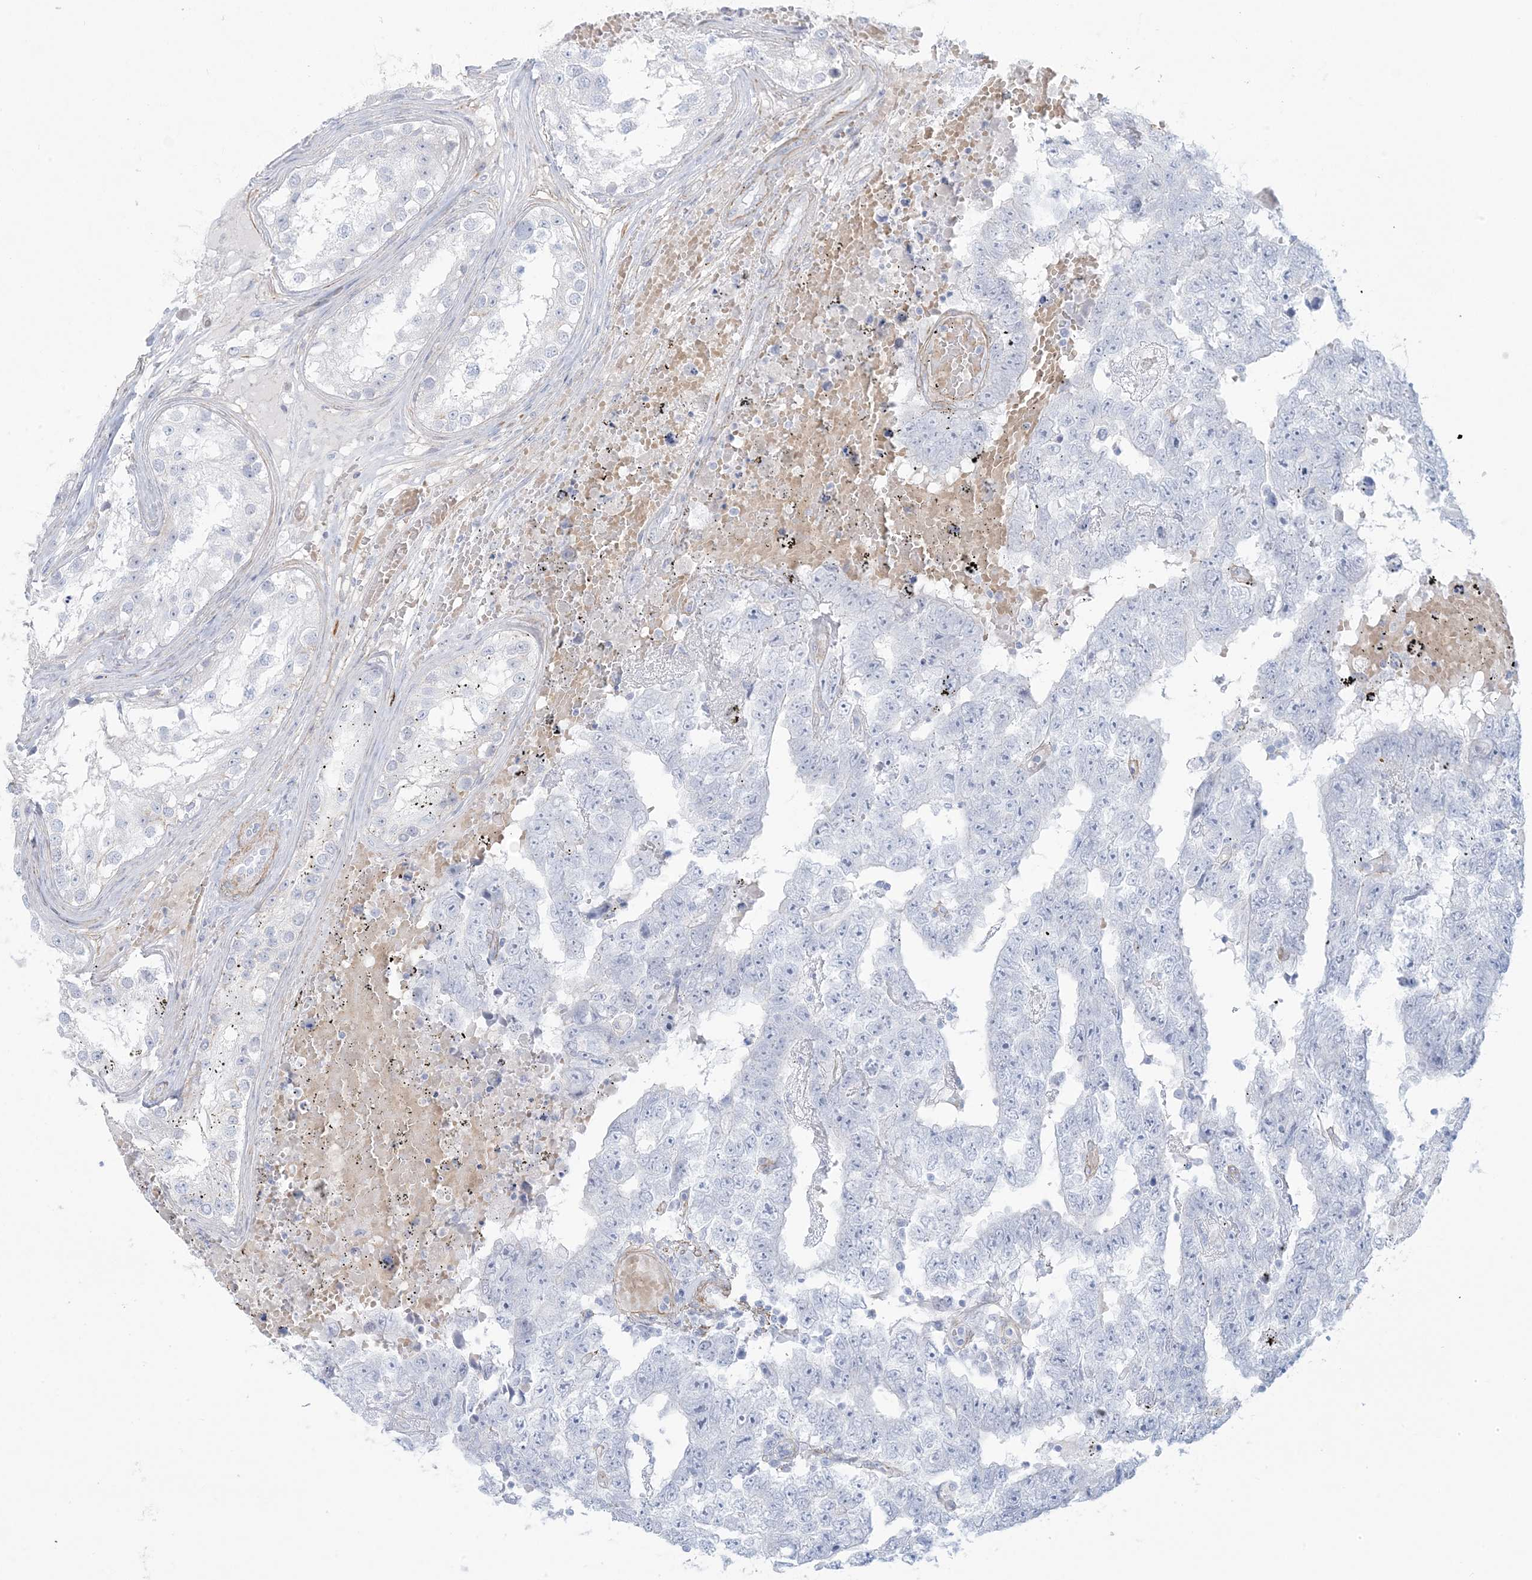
{"staining": {"intensity": "negative", "quantity": "none", "location": "none"}, "tissue": "testis cancer", "cell_type": "Tumor cells", "image_type": "cancer", "snomed": [{"axis": "morphology", "description": "Carcinoma, Embryonal, NOS"}, {"axis": "topography", "description": "Testis"}], "caption": "Micrograph shows no significant protein expression in tumor cells of testis cancer.", "gene": "AGXT", "patient": {"sex": "male", "age": 25}}